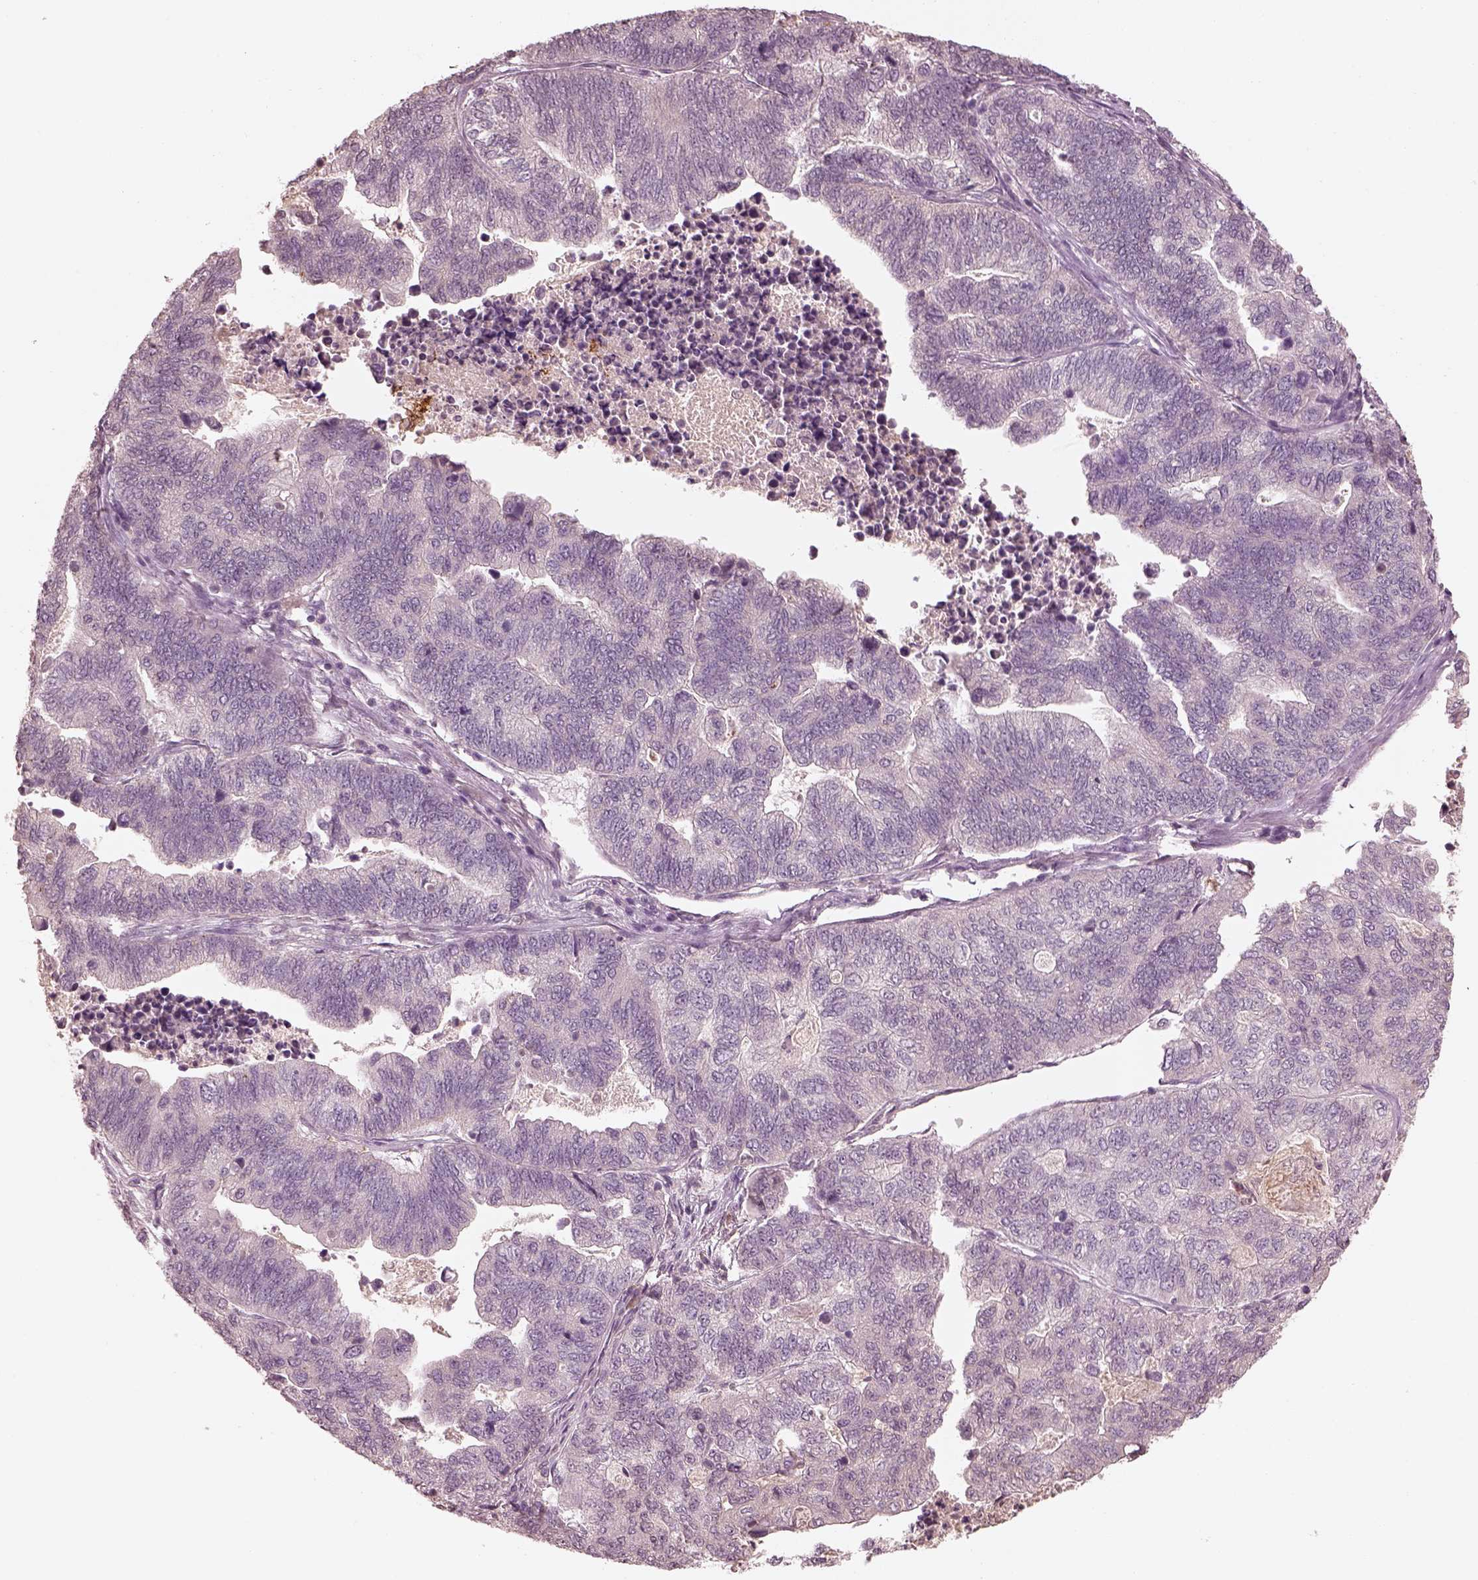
{"staining": {"intensity": "negative", "quantity": "none", "location": "none"}, "tissue": "stomach cancer", "cell_type": "Tumor cells", "image_type": "cancer", "snomed": [{"axis": "morphology", "description": "Adenocarcinoma, NOS"}, {"axis": "topography", "description": "Stomach, upper"}], "caption": "IHC histopathology image of adenocarcinoma (stomach) stained for a protein (brown), which exhibits no positivity in tumor cells.", "gene": "VWA5B1", "patient": {"sex": "female", "age": 67}}